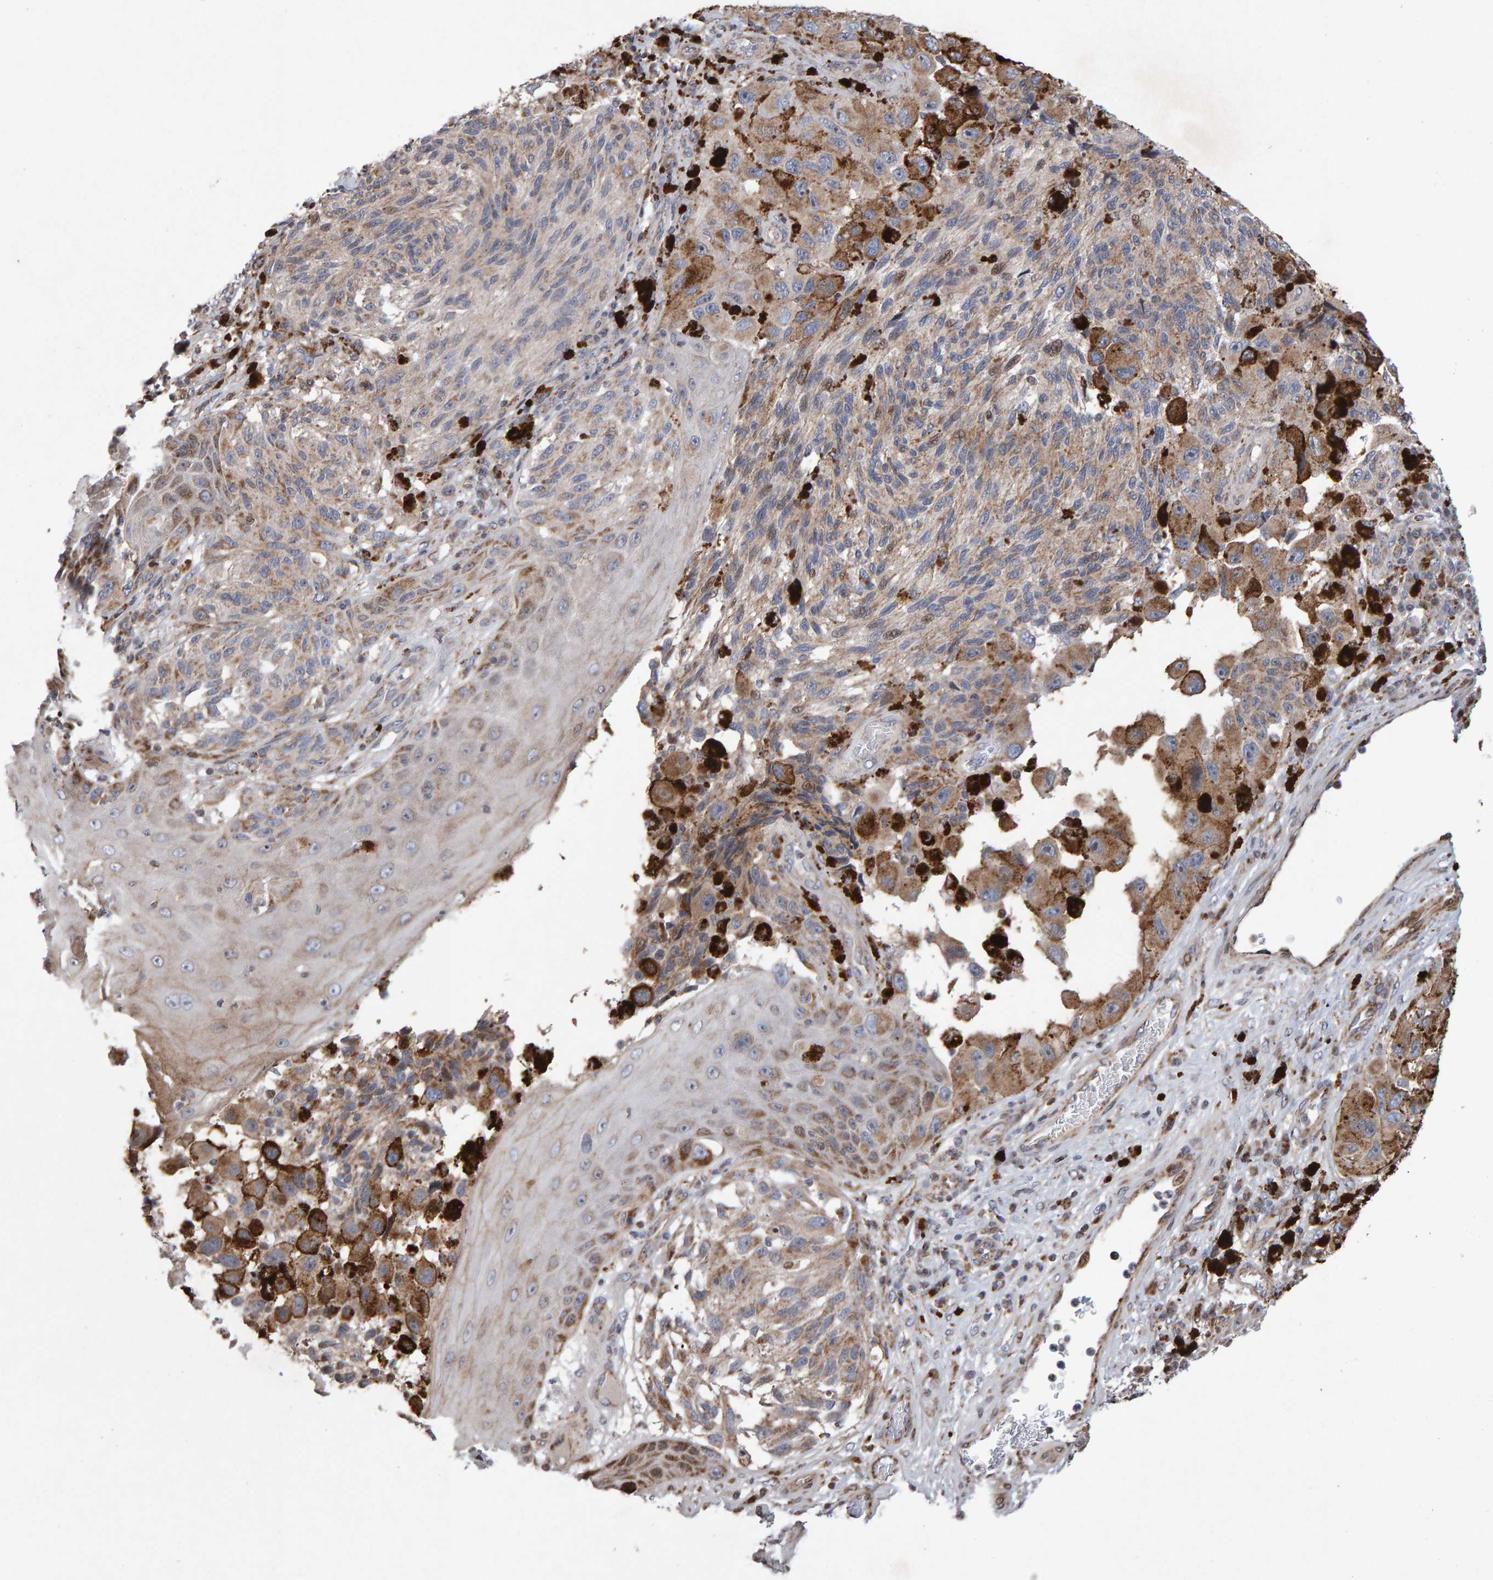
{"staining": {"intensity": "moderate", "quantity": "25%-75%", "location": "cytoplasmic/membranous"}, "tissue": "melanoma", "cell_type": "Tumor cells", "image_type": "cancer", "snomed": [{"axis": "morphology", "description": "Malignant melanoma, NOS"}, {"axis": "topography", "description": "Skin"}], "caption": "Melanoma stained with a protein marker displays moderate staining in tumor cells.", "gene": "PECR", "patient": {"sex": "female", "age": 73}}